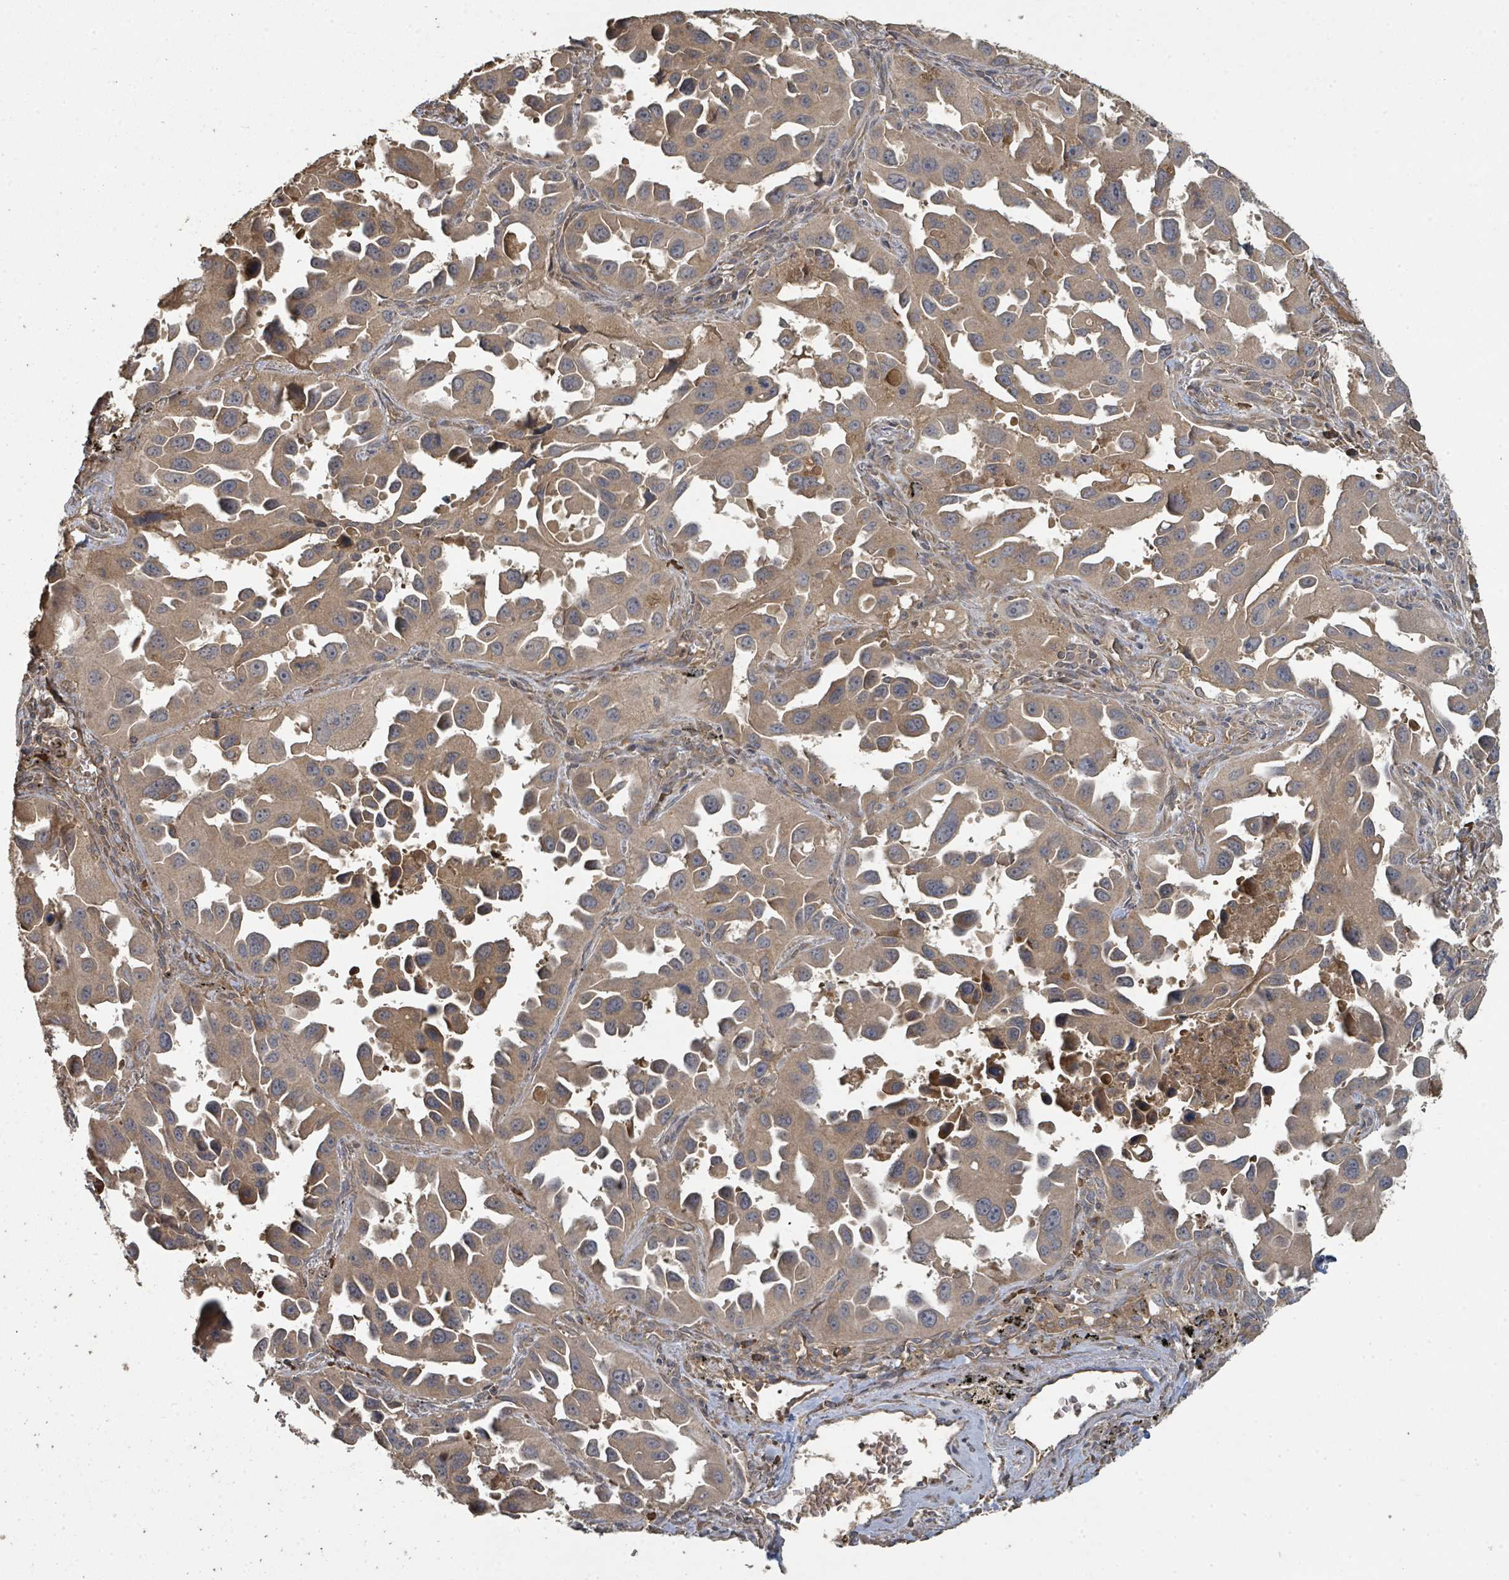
{"staining": {"intensity": "moderate", "quantity": ">75%", "location": "cytoplasmic/membranous"}, "tissue": "lung cancer", "cell_type": "Tumor cells", "image_type": "cancer", "snomed": [{"axis": "morphology", "description": "Adenocarcinoma, NOS"}, {"axis": "topography", "description": "Lung"}], "caption": "A photomicrograph of human adenocarcinoma (lung) stained for a protein displays moderate cytoplasmic/membranous brown staining in tumor cells.", "gene": "WDFY1", "patient": {"sex": "male", "age": 66}}